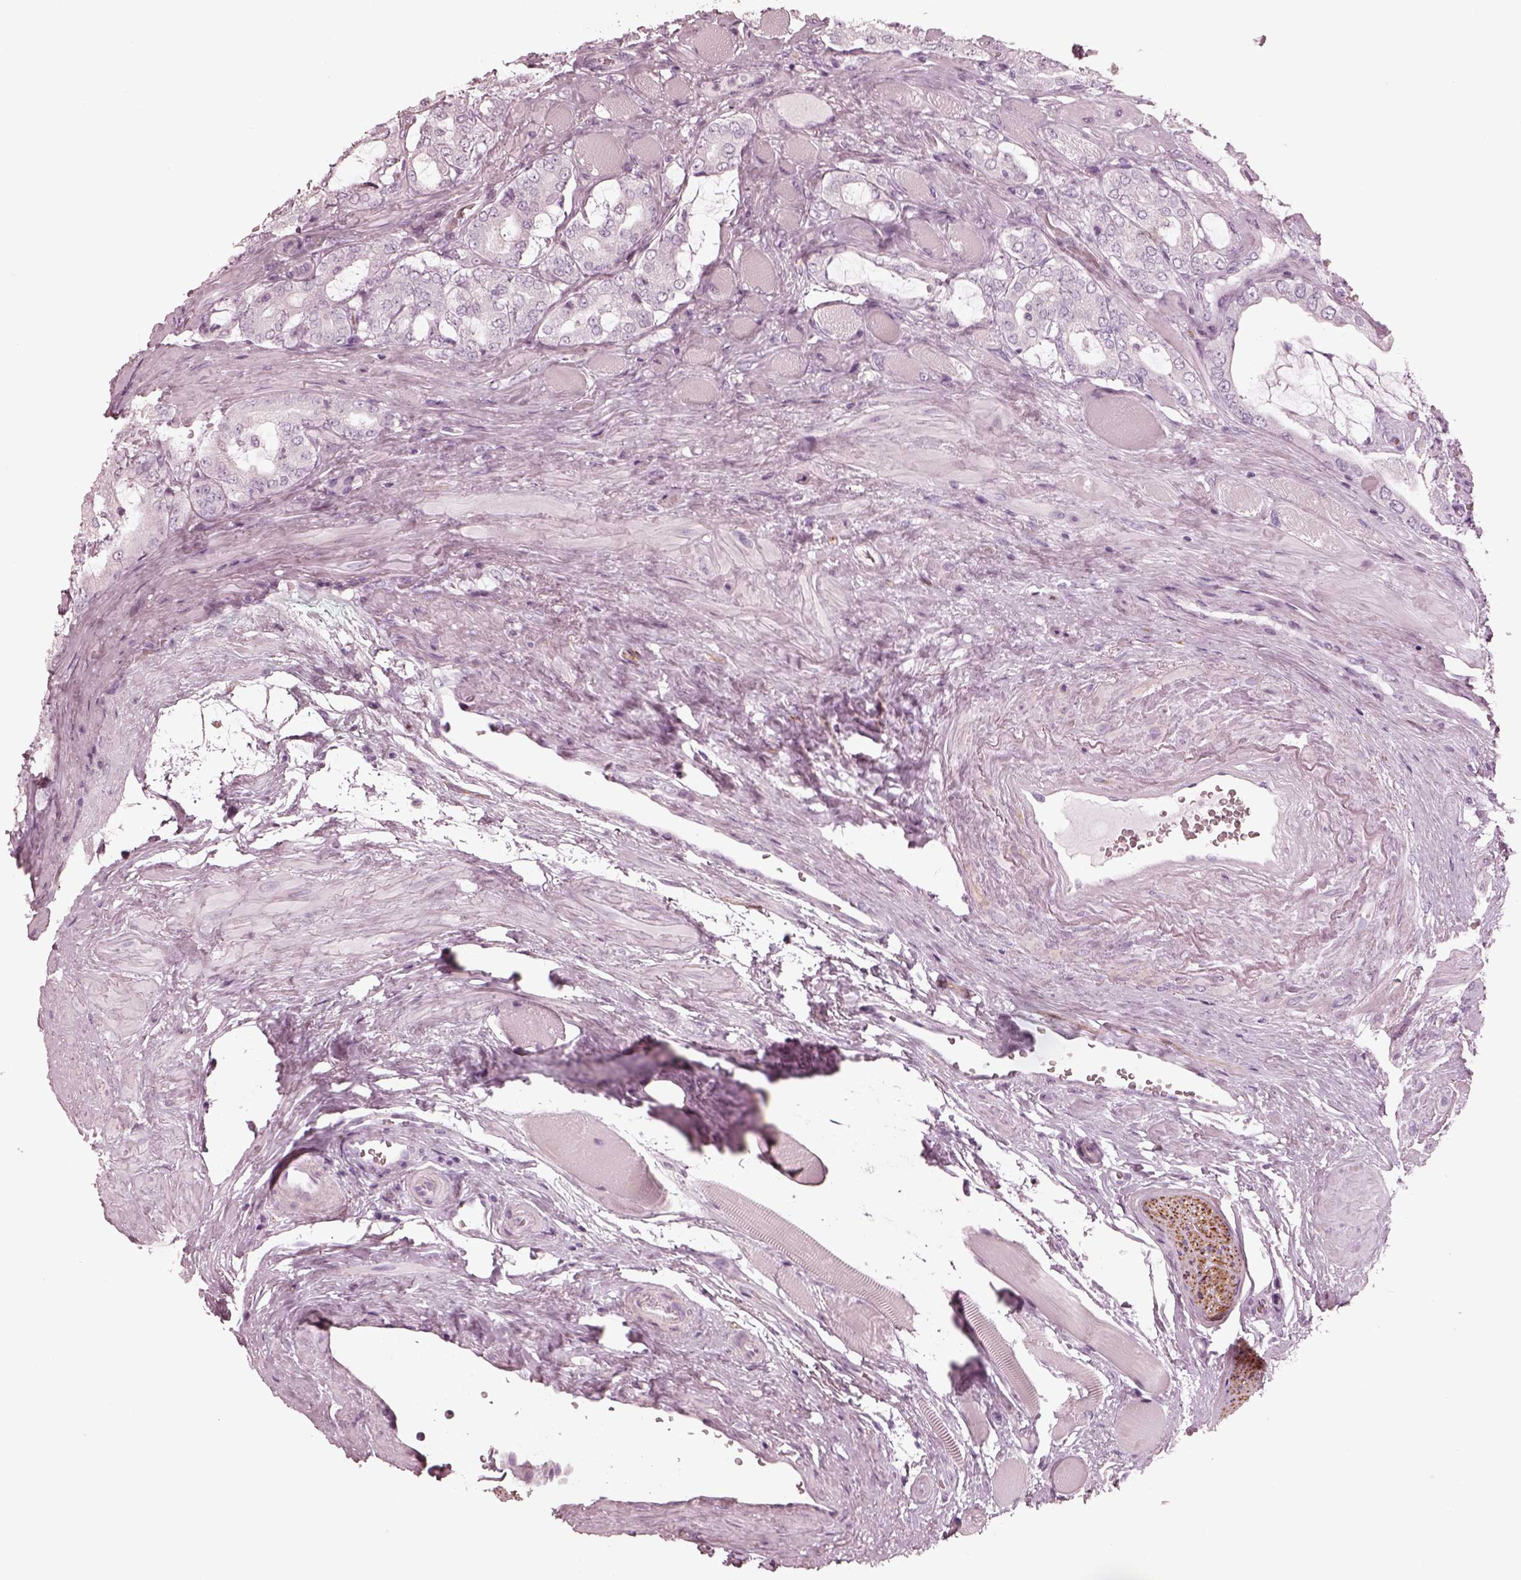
{"staining": {"intensity": "negative", "quantity": "none", "location": "none"}, "tissue": "prostate cancer", "cell_type": "Tumor cells", "image_type": "cancer", "snomed": [{"axis": "morphology", "description": "Adenocarcinoma, NOS"}, {"axis": "topography", "description": "Prostate"}], "caption": "The micrograph shows no staining of tumor cells in adenocarcinoma (prostate).", "gene": "OPN4", "patient": {"sex": "male", "age": 64}}